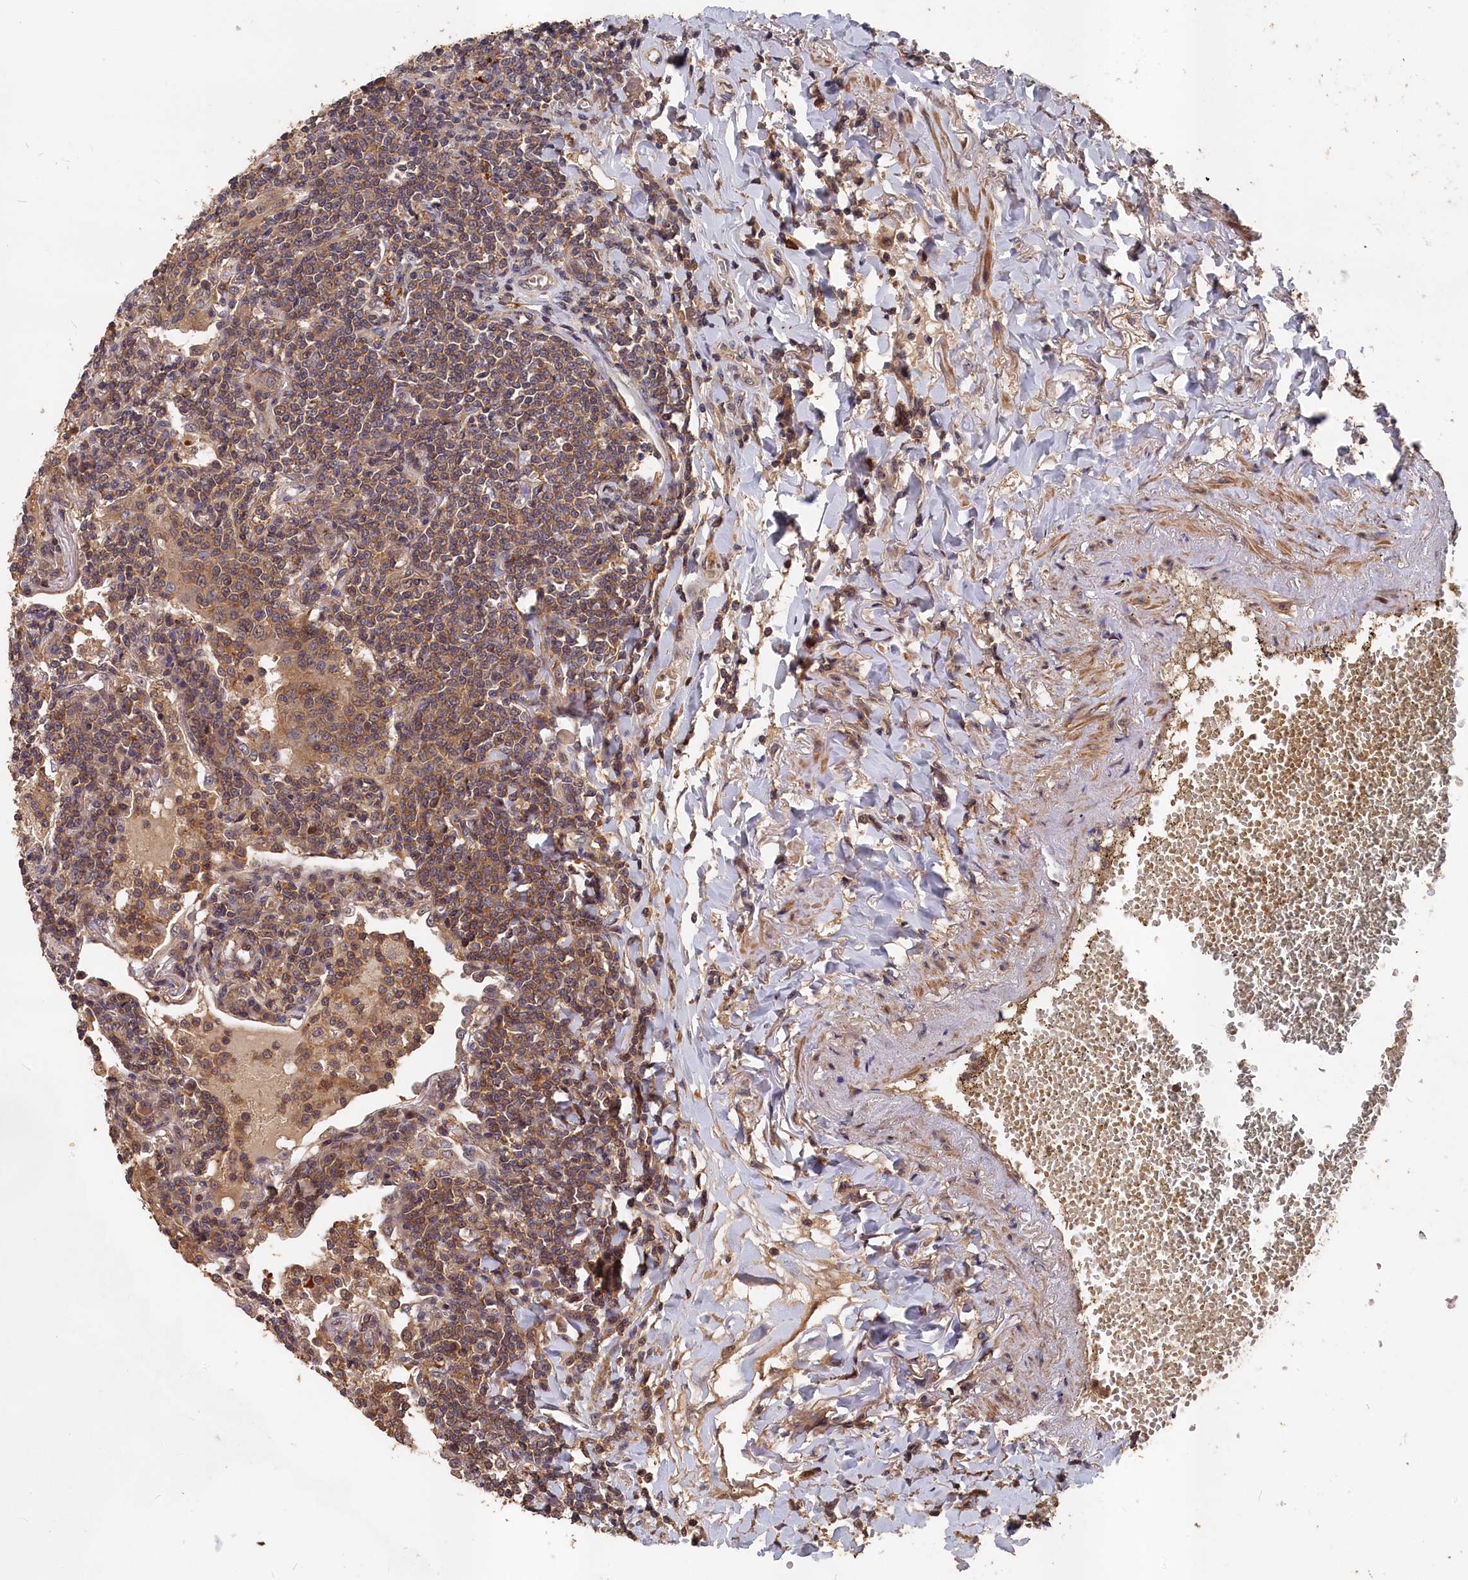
{"staining": {"intensity": "moderate", "quantity": ">75%", "location": "cytoplasmic/membranous"}, "tissue": "lymphoma", "cell_type": "Tumor cells", "image_type": "cancer", "snomed": [{"axis": "morphology", "description": "Malignant lymphoma, non-Hodgkin's type, Low grade"}, {"axis": "topography", "description": "Lung"}], "caption": "Immunohistochemistry histopathology image of neoplastic tissue: lymphoma stained using immunohistochemistry (IHC) demonstrates medium levels of moderate protein expression localized specifically in the cytoplasmic/membranous of tumor cells, appearing as a cytoplasmic/membranous brown color.", "gene": "RMI2", "patient": {"sex": "female", "age": 71}}